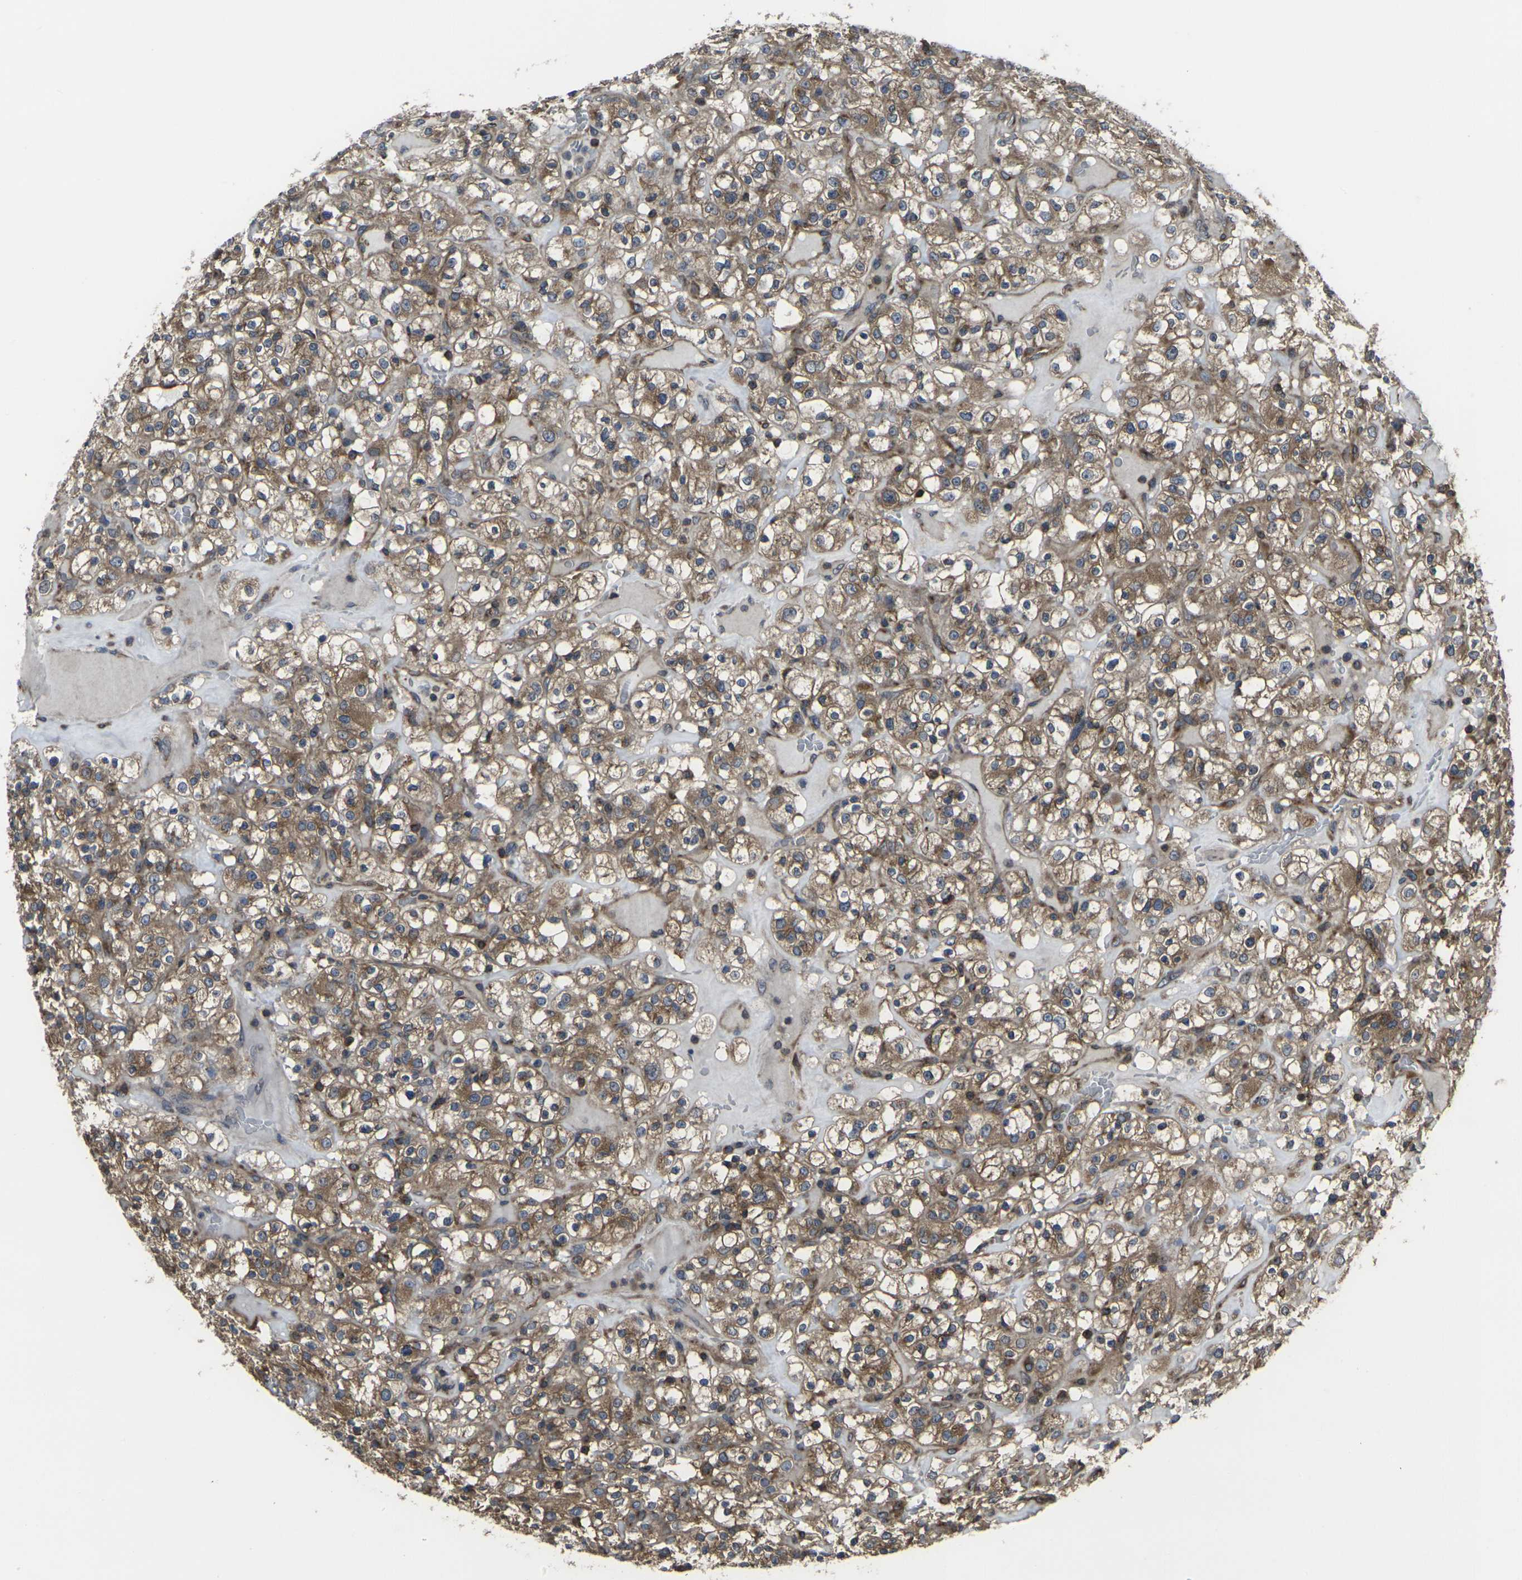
{"staining": {"intensity": "moderate", "quantity": ">75%", "location": "cytoplasmic/membranous"}, "tissue": "renal cancer", "cell_type": "Tumor cells", "image_type": "cancer", "snomed": [{"axis": "morphology", "description": "Normal tissue, NOS"}, {"axis": "morphology", "description": "Adenocarcinoma, NOS"}, {"axis": "topography", "description": "Kidney"}], "caption": "IHC histopathology image of human adenocarcinoma (renal) stained for a protein (brown), which exhibits medium levels of moderate cytoplasmic/membranous staining in about >75% of tumor cells.", "gene": "PRKACB", "patient": {"sex": "female", "age": 72}}